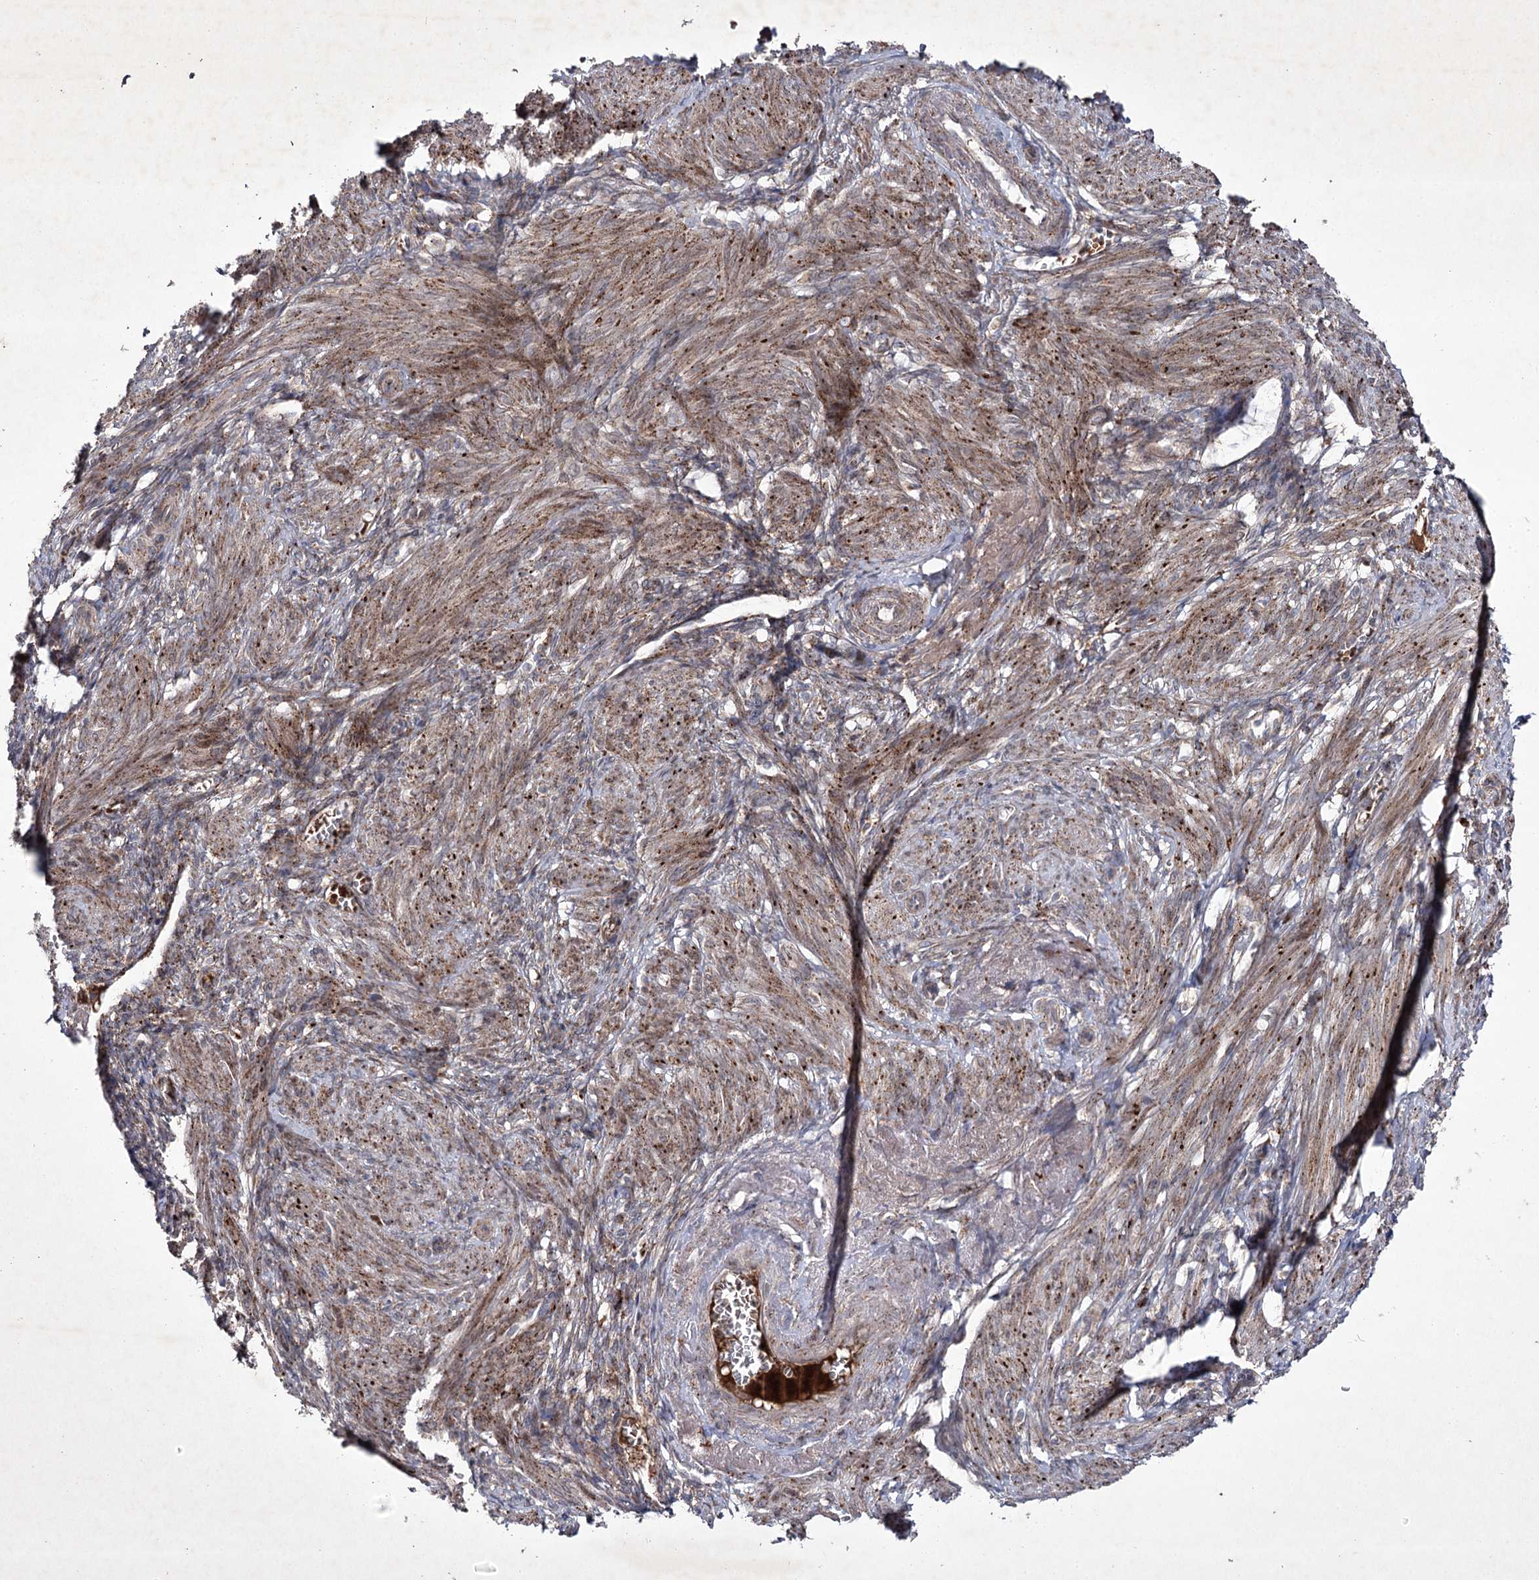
{"staining": {"intensity": "moderate", "quantity": "25%-75%", "location": "cytoplasmic/membranous"}, "tissue": "smooth muscle", "cell_type": "Smooth muscle cells", "image_type": "normal", "snomed": [{"axis": "morphology", "description": "Normal tissue, NOS"}, {"axis": "topography", "description": "Smooth muscle"}], "caption": "Smooth muscle stained for a protein exhibits moderate cytoplasmic/membranous positivity in smooth muscle cells. (brown staining indicates protein expression, while blue staining denotes nuclei).", "gene": "ALG9", "patient": {"sex": "female", "age": 39}}